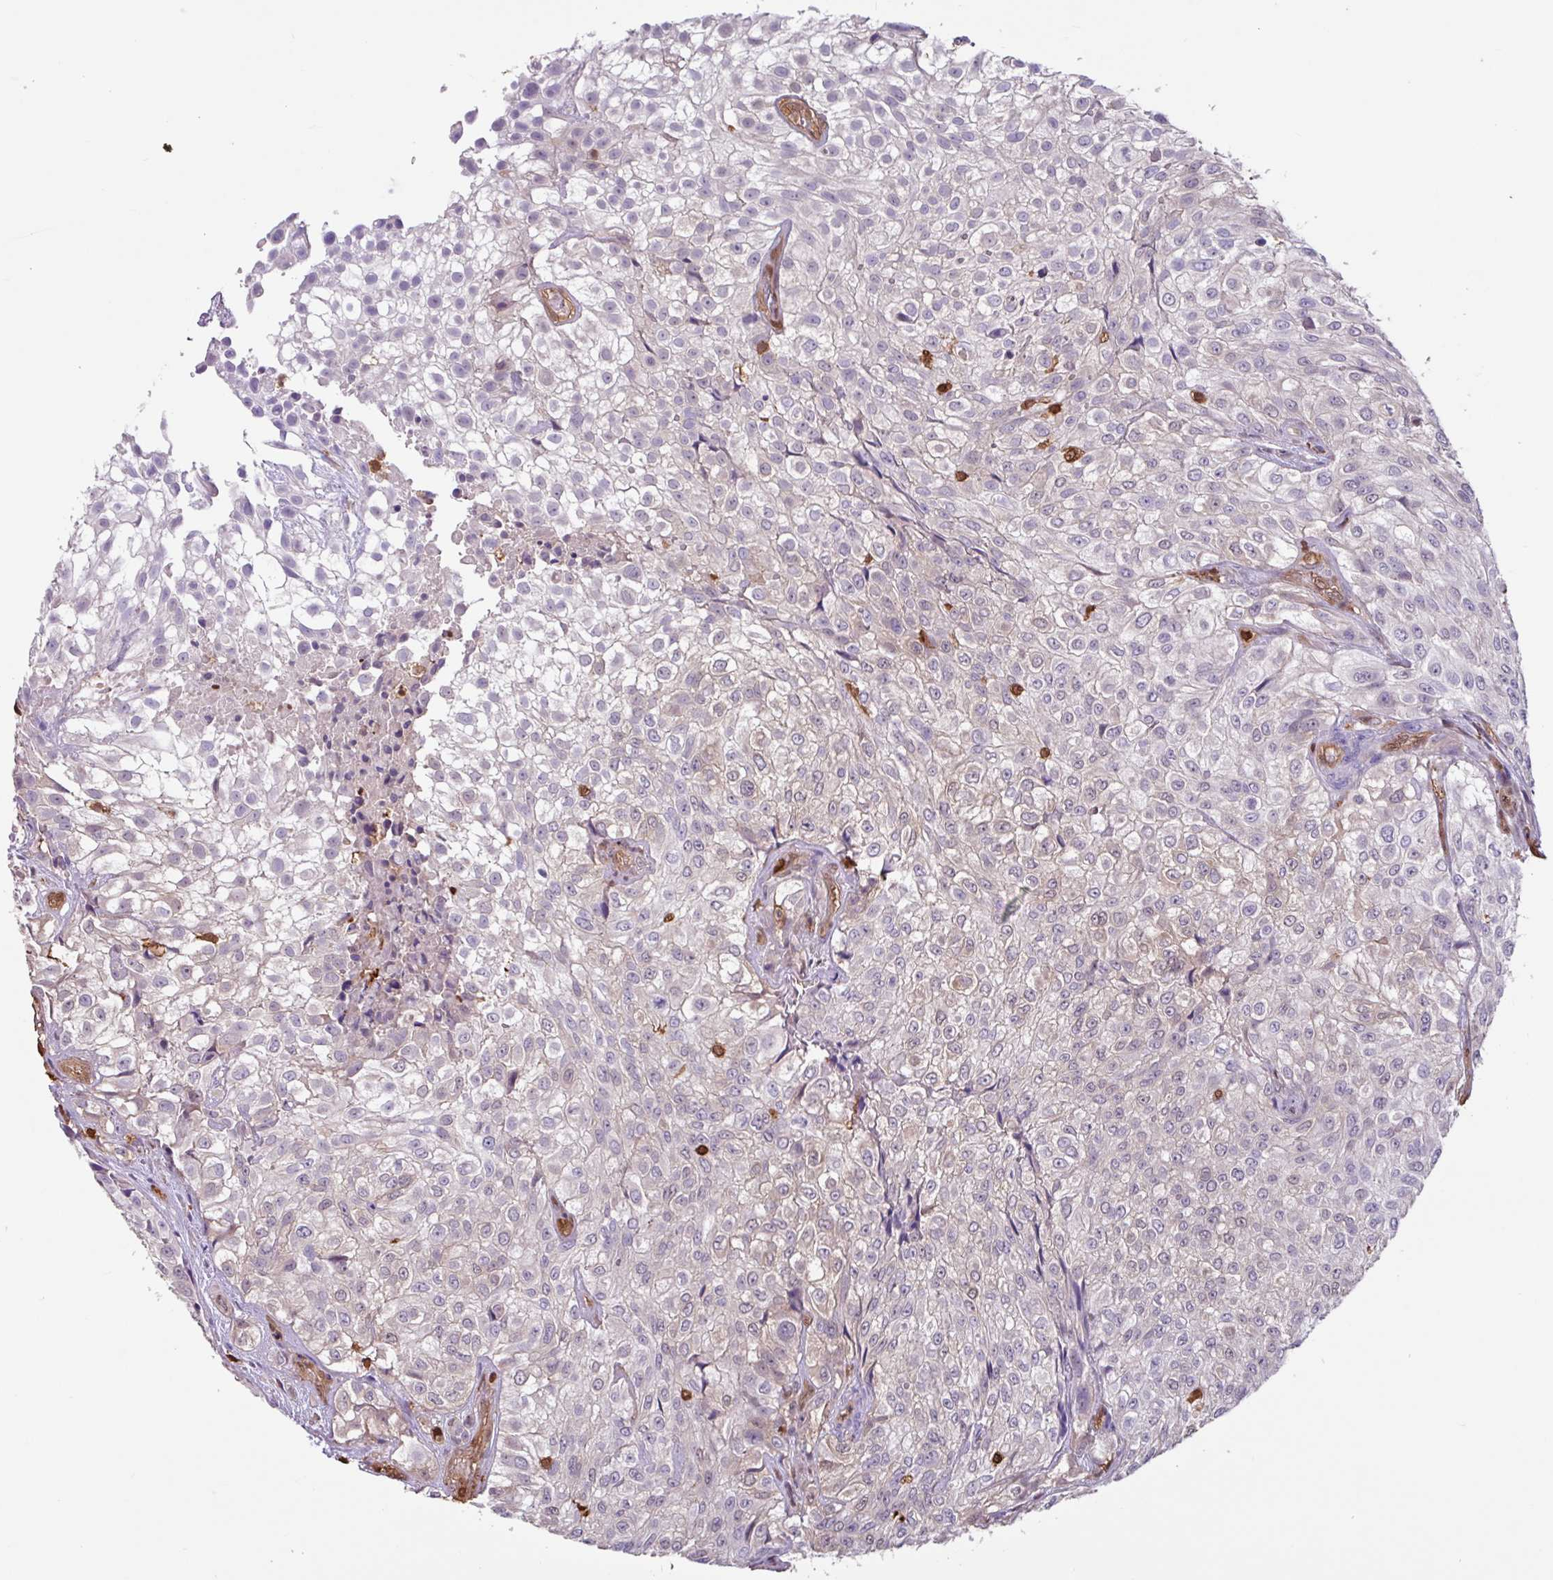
{"staining": {"intensity": "negative", "quantity": "none", "location": "none"}, "tissue": "urothelial cancer", "cell_type": "Tumor cells", "image_type": "cancer", "snomed": [{"axis": "morphology", "description": "Urothelial carcinoma, High grade"}, {"axis": "topography", "description": "Urinary bladder"}], "caption": "Tumor cells show no significant protein expression in urothelial cancer.", "gene": "ARHGDIB", "patient": {"sex": "male", "age": 56}}